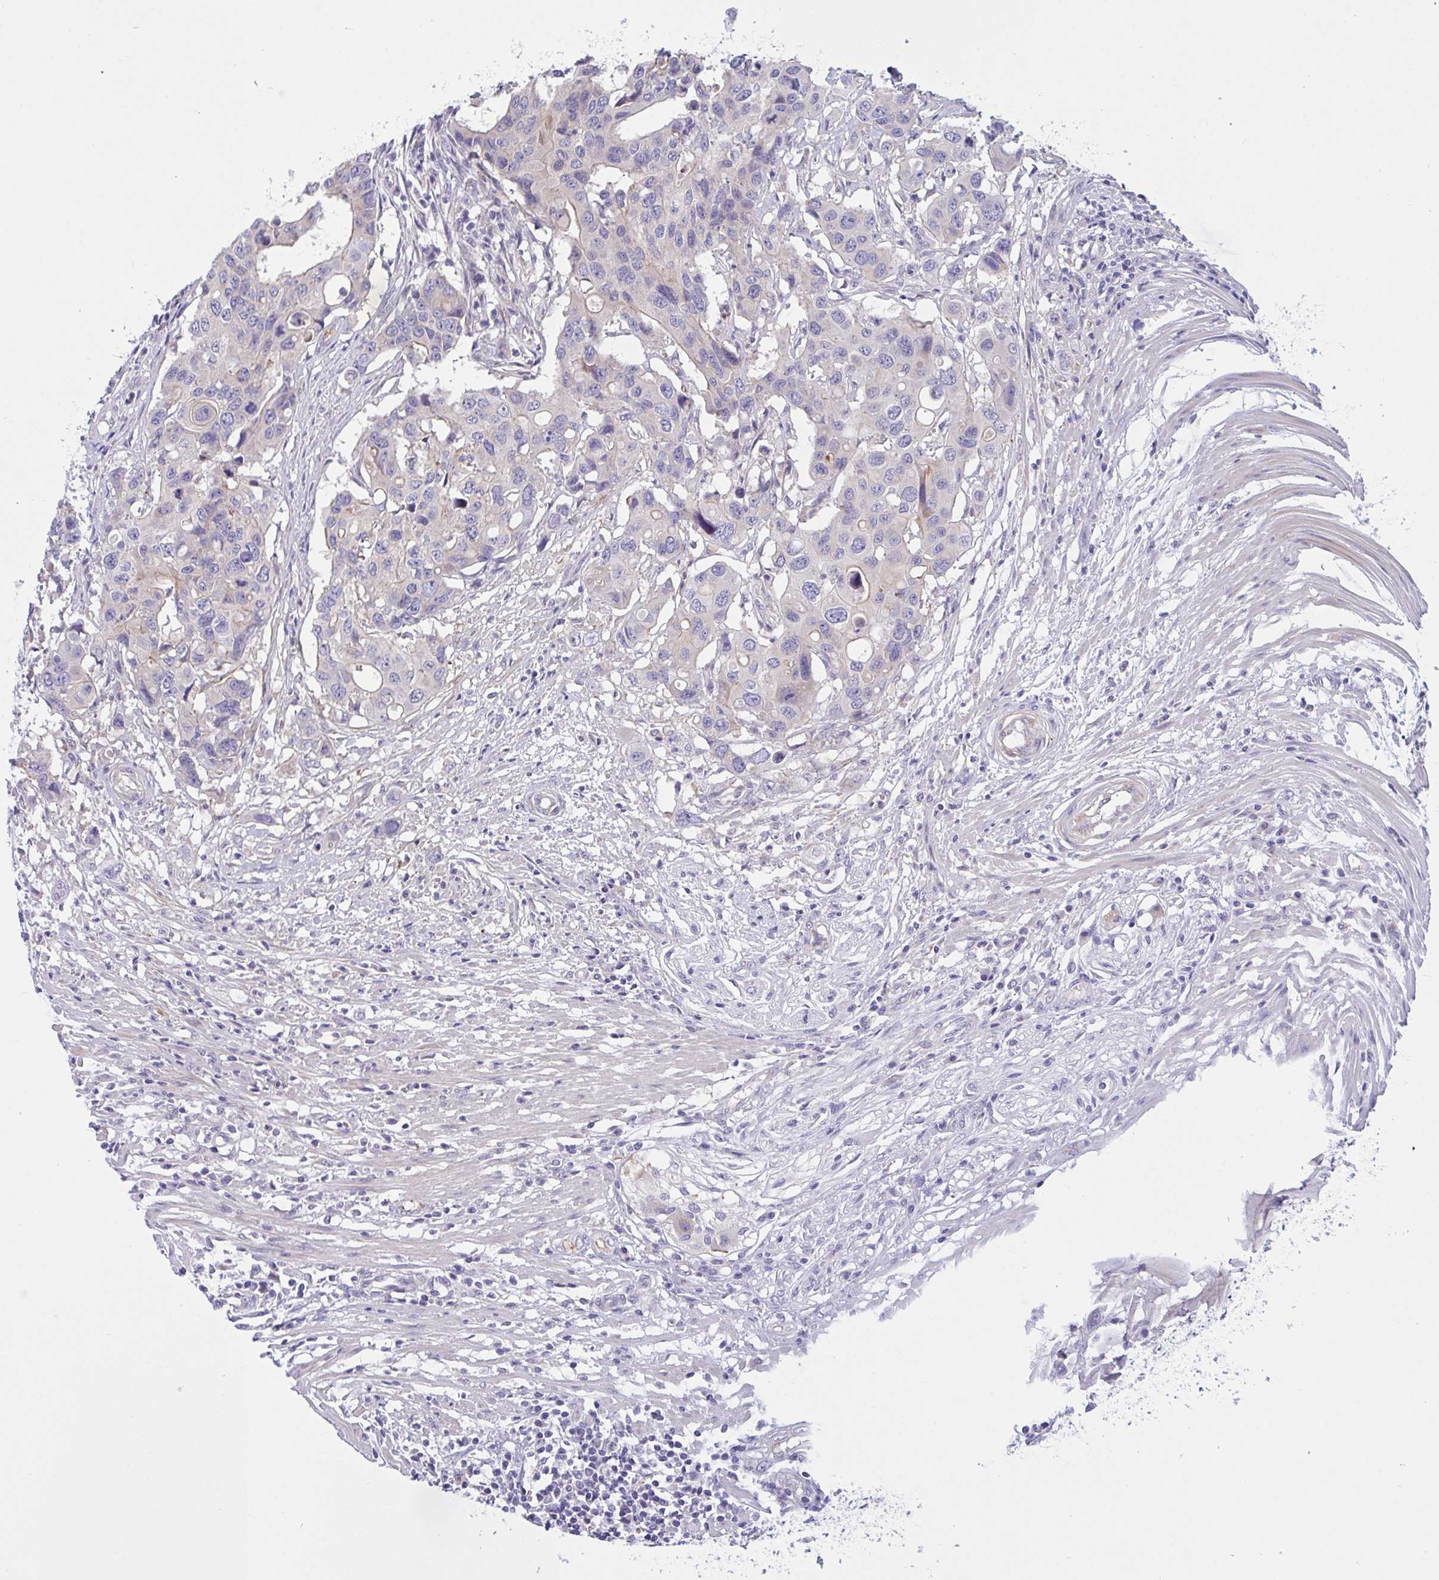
{"staining": {"intensity": "moderate", "quantity": "<25%", "location": "cytoplasmic/membranous"}, "tissue": "colorectal cancer", "cell_type": "Tumor cells", "image_type": "cancer", "snomed": [{"axis": "morphology", "description": "Adenocarcinoma, NOS"}, {"axis": "topography", "description": "Colon"}], "caption": "Colorectal cancer stained for a protein shows moderate cytoplasmic/membranous positivity in tumor cells. (DAB = brown stain, brightfield microscopy at high magnification).", "gene": "OXLD1", "patient": {"sex": "male", "age": 77}}